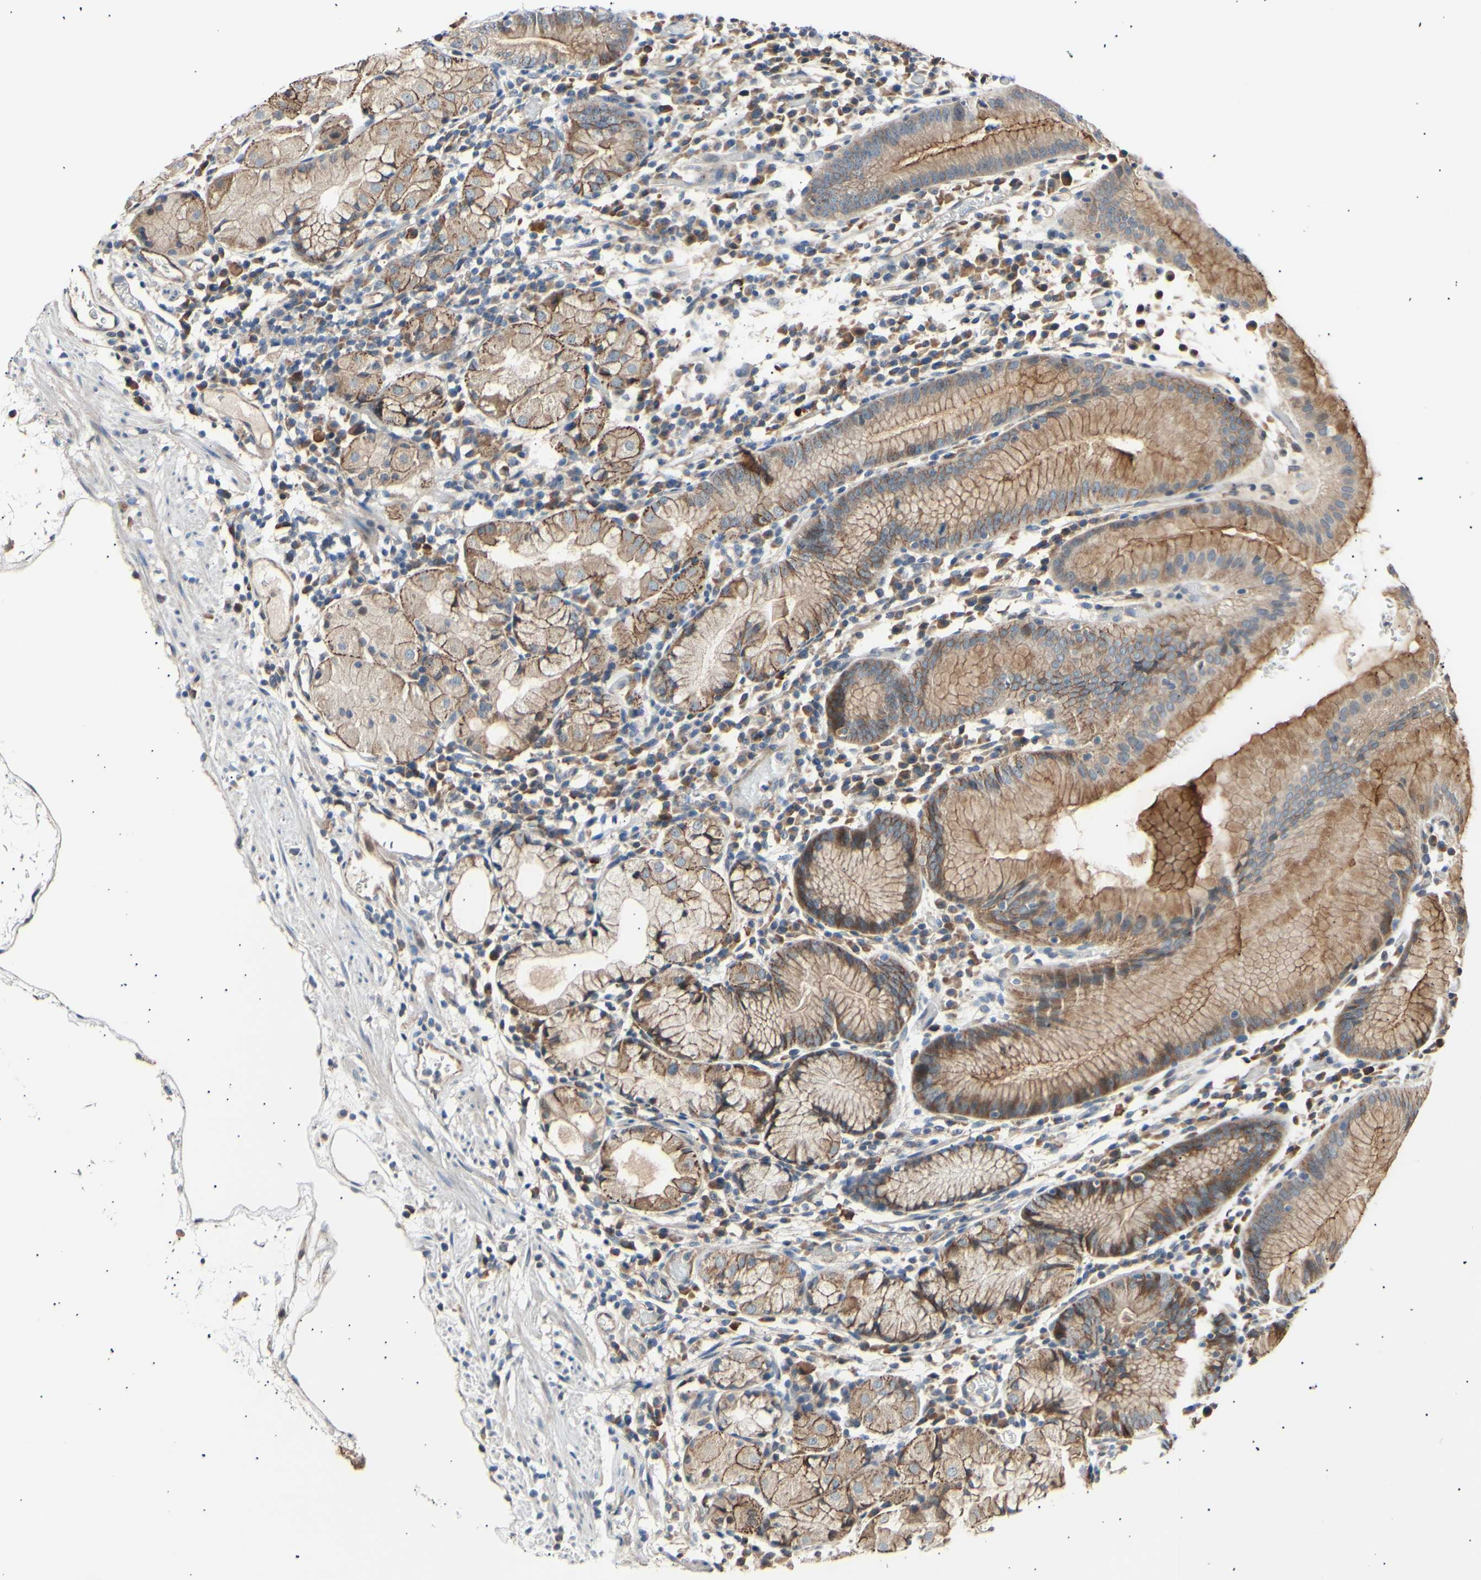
{"staining": {"intensity": "moderate", "quantity": ">75%", "location": "cytoplasmic/membranous"}, "tissue": "stomach", "cell_type": "Glandular cells", "image_type": "normal", "snomed": [{"axis": "morphology", "description": "Normal tissue, NOS"}, {"axis": "topography", "description": "Stomach"}, {"axis": "topography", "description": "Stomach, lower"}], "caption": "An image of stomach stained for a protein exhibits moderate cytoplasmic/membranous brown staining in glandular cells.", "gene": "ITGA6", "patient": {"sex": "female", "age": 75}}